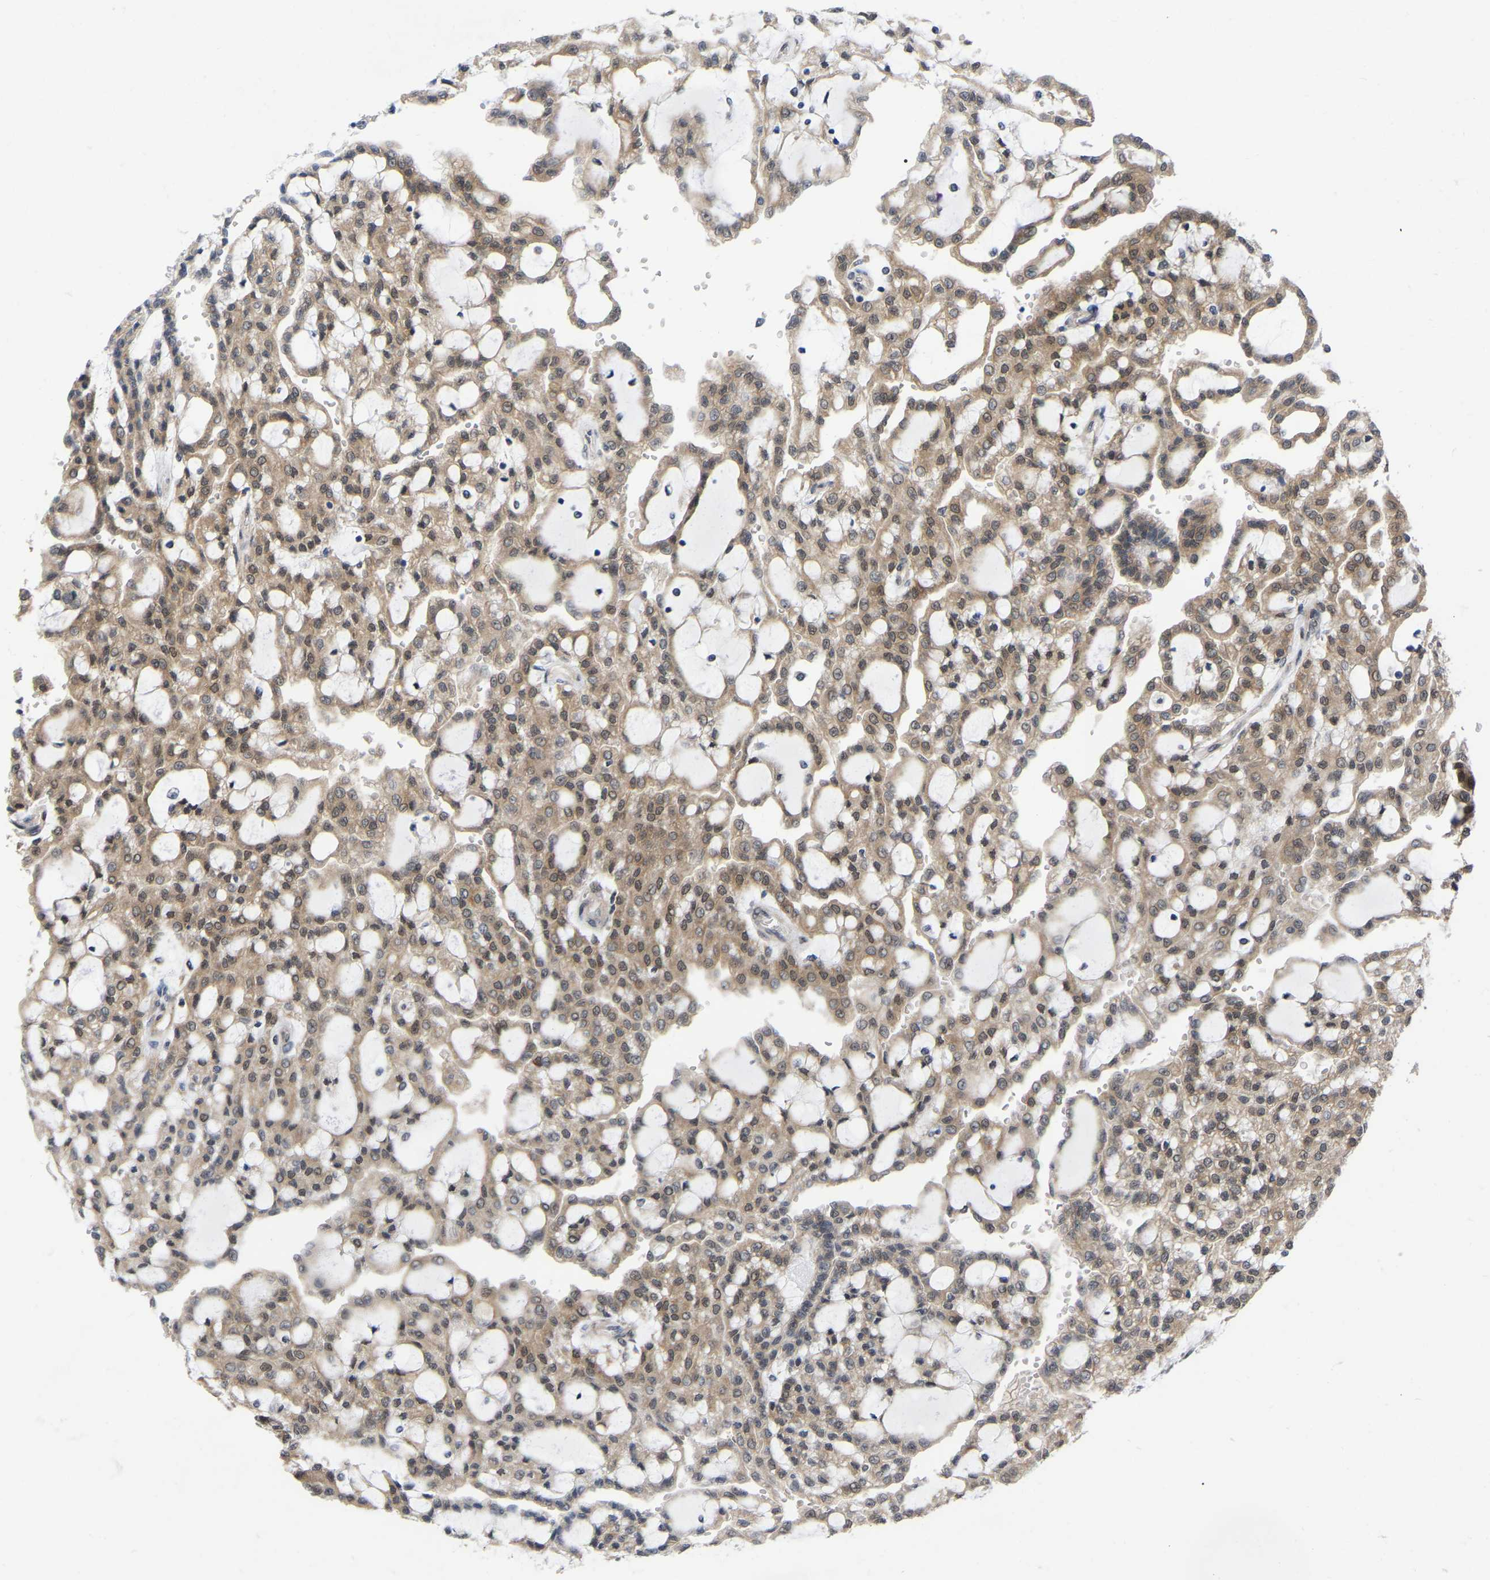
{"staining": {"intensity": "moderate", "quantity": ">75%", "location": "cytoplasmic/membranous"}, "tissue": "renal cancer", "cell_type": "Tumor cells", "image_type": "cancer", "snomed": [{"axis": "morphology", "description": "Adenocarcinoma, NOS"}, {"axis": "topography", "description": "Kidney"}], "caption": "DAB immunohistochemical staining of human adenocarcinoma (renal) displays moderate cytoplasmic/membranous protein expression in about >75% of tumor cells.", "gene": "UBE4B", "patient": {"sex": "male", "age": 63}}